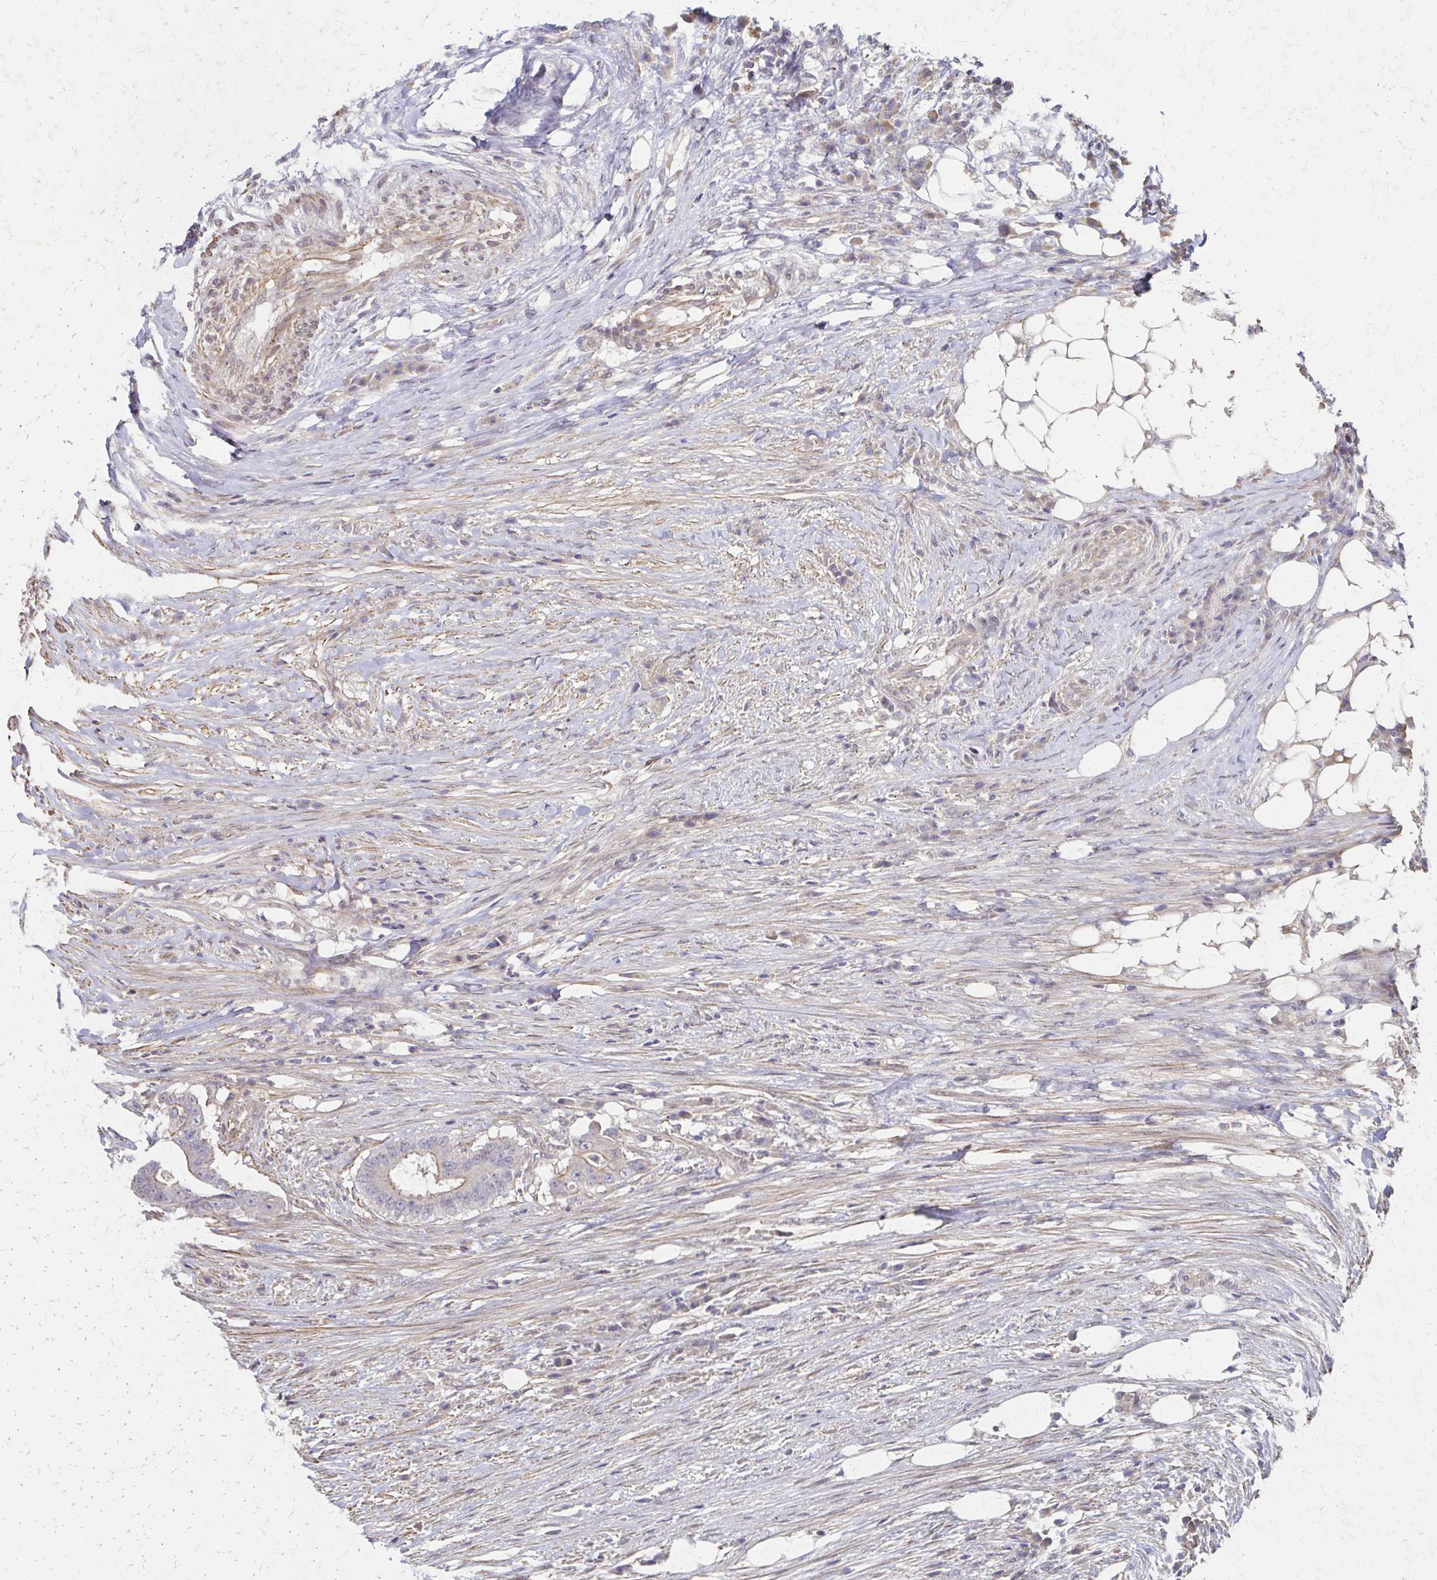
{"staining": {"intensity": "moderate", "quantity": "<25%", "location": "cytoplasmic/membranous"}, "tissue": "colorectal cancer", "cell_type": "Tumor cells", "image_type": "cancer", "snomed": [{"axis": "morphology", "description": "Adenocarcinoma, NOS"}, {"axis": "topography", "description": "Colon"}], "caption": "This is an image of immunohistochemistry (IHC) staining of colorectal cancer (adenocarcinoma), which shows moderate expression in the cytoplasmic/membranous of tumor cells.", "gene": "EOLA2", "patient": {"sex": "female", "age": 43}}